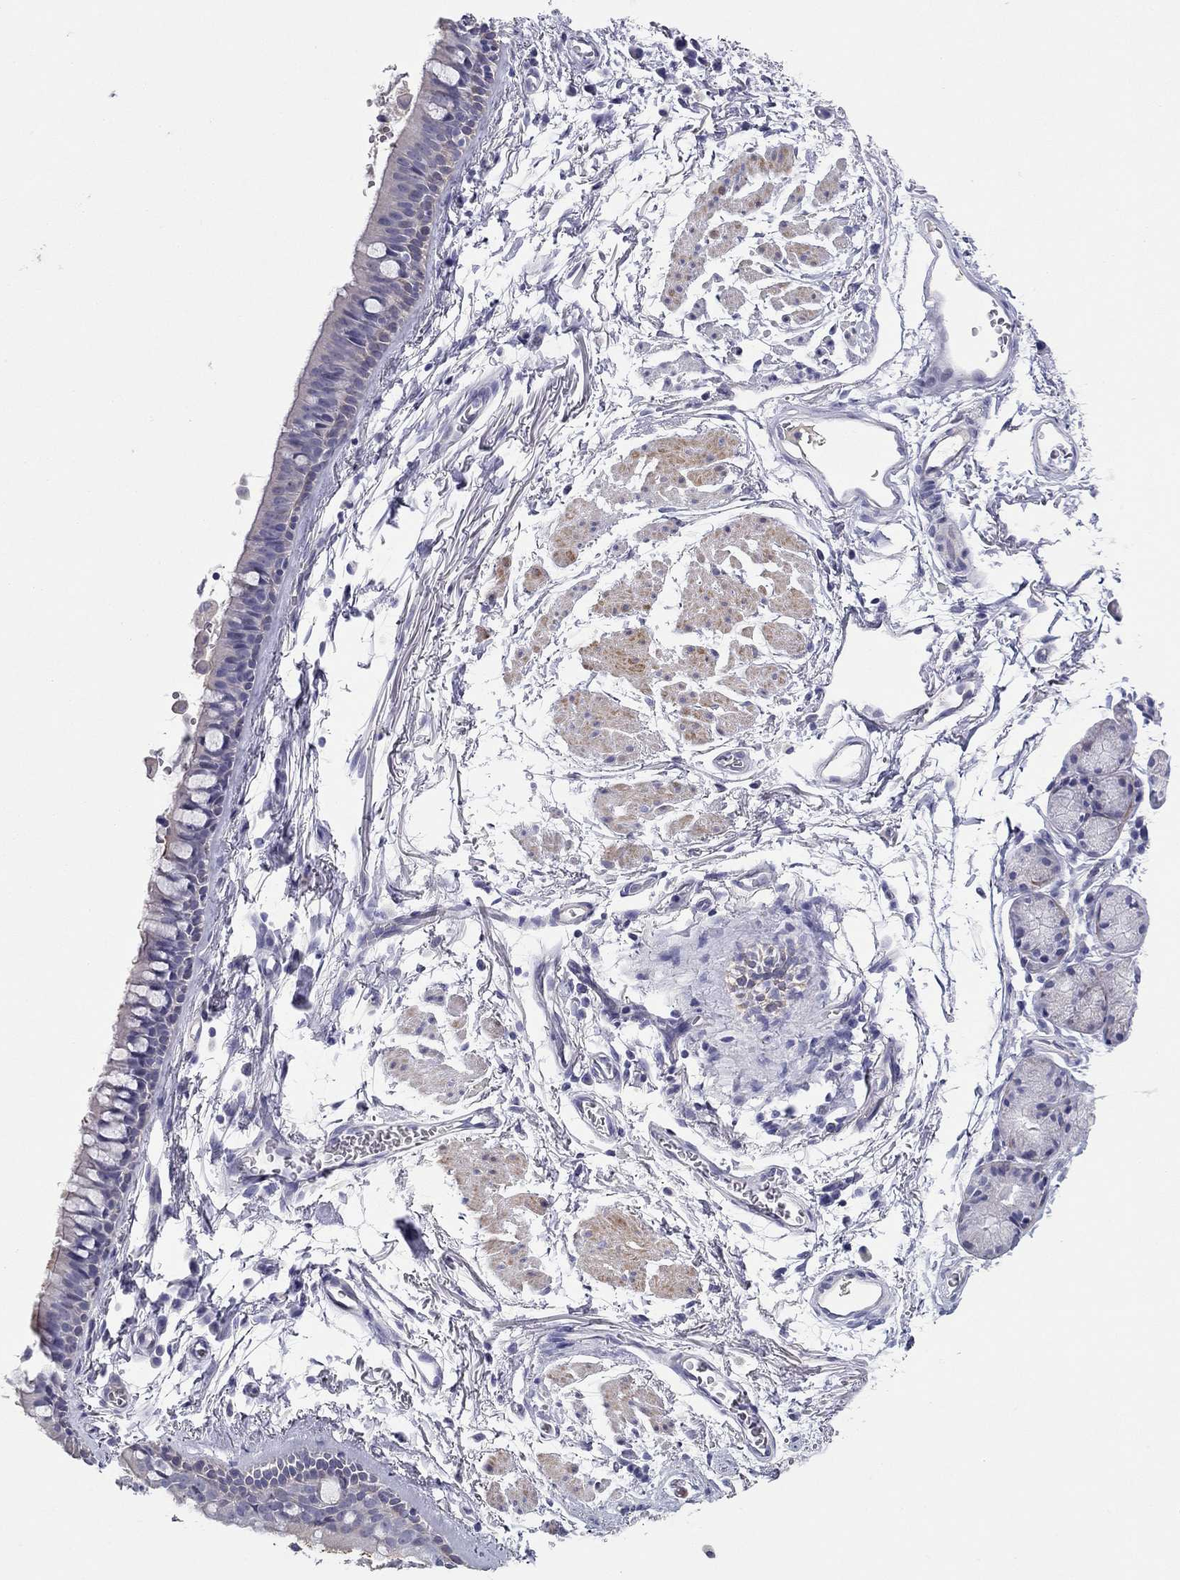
{"staining": {"intensity": "negative", "quantity": "none", "location": "none"}, "tissue": "soft tissue", "cell_type": "Fibroblasts", "image_type": "normal", "snomed": [{"axis": "morphology", "description": "Normal tissue, NOS"}, {"axis": "topography", "description": "Cartilage tissue"}, {"axis": "topography", "description": "Bronchus"}], "caption": "DAB immunohistochemical staining of benign soft tissue demonstrates no significant staining in fibroblasts. (DAB IHC, high magnification).", "gene": "CMYA5", "patient": {"sex": "female", "age": 79}}